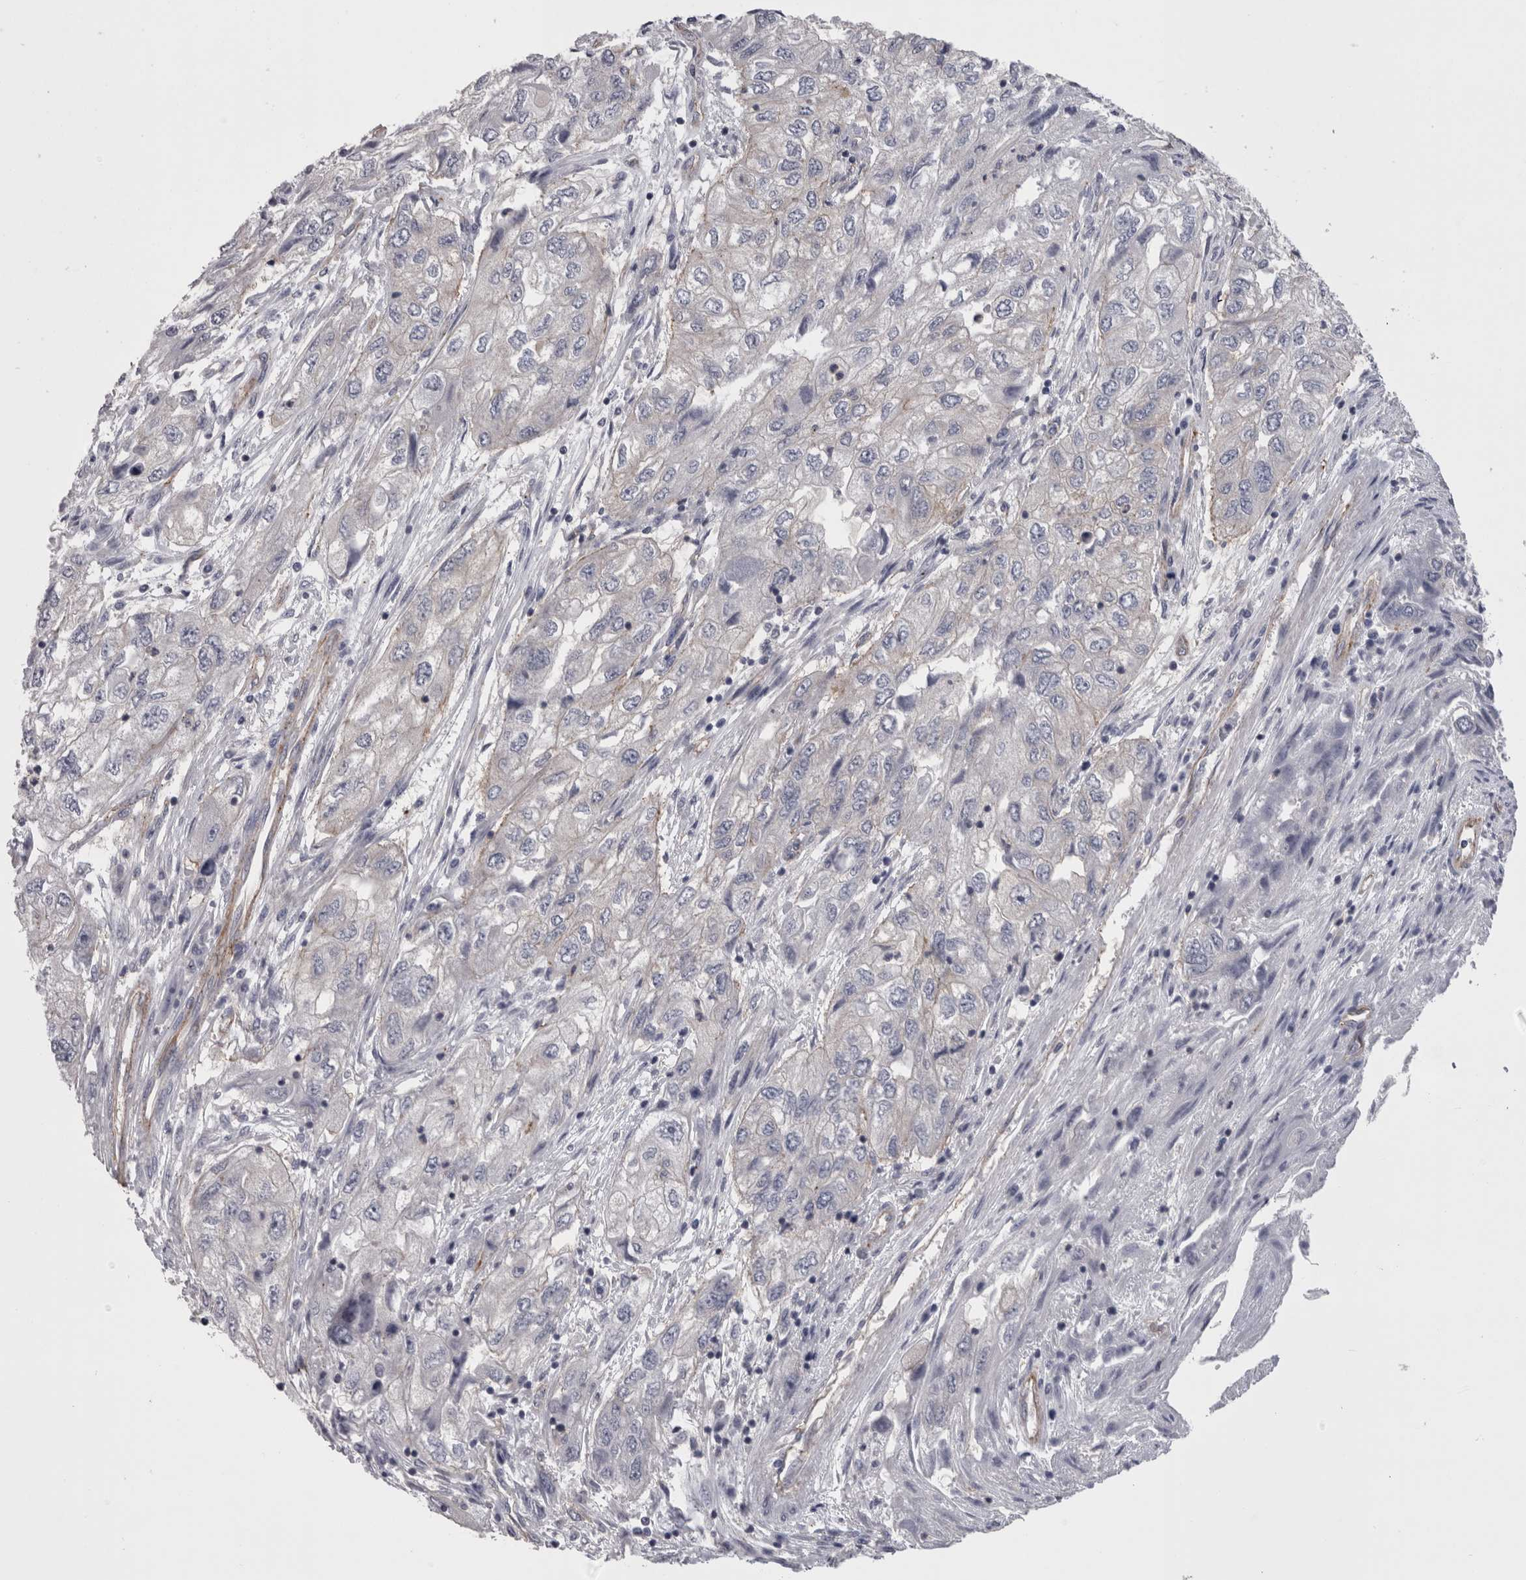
{"staining": {"intensity": "negative", "quantity": "none", "location": "none"}, "tissue": "endometrial cancer", "cell_type": "Tumor cells", "image_type": "cancer", "snomed": [{"axis": "morphology", "description": "Adenocarcinoma, NOS"}, {"axis": "topography", "description": "Endometrium"}], "caption": "An image of human endometrial adenocarcinoma is negative for staining in tumor cells.", "gene": "LYZL6", "patient": {"sex": "female", "age": 49}}